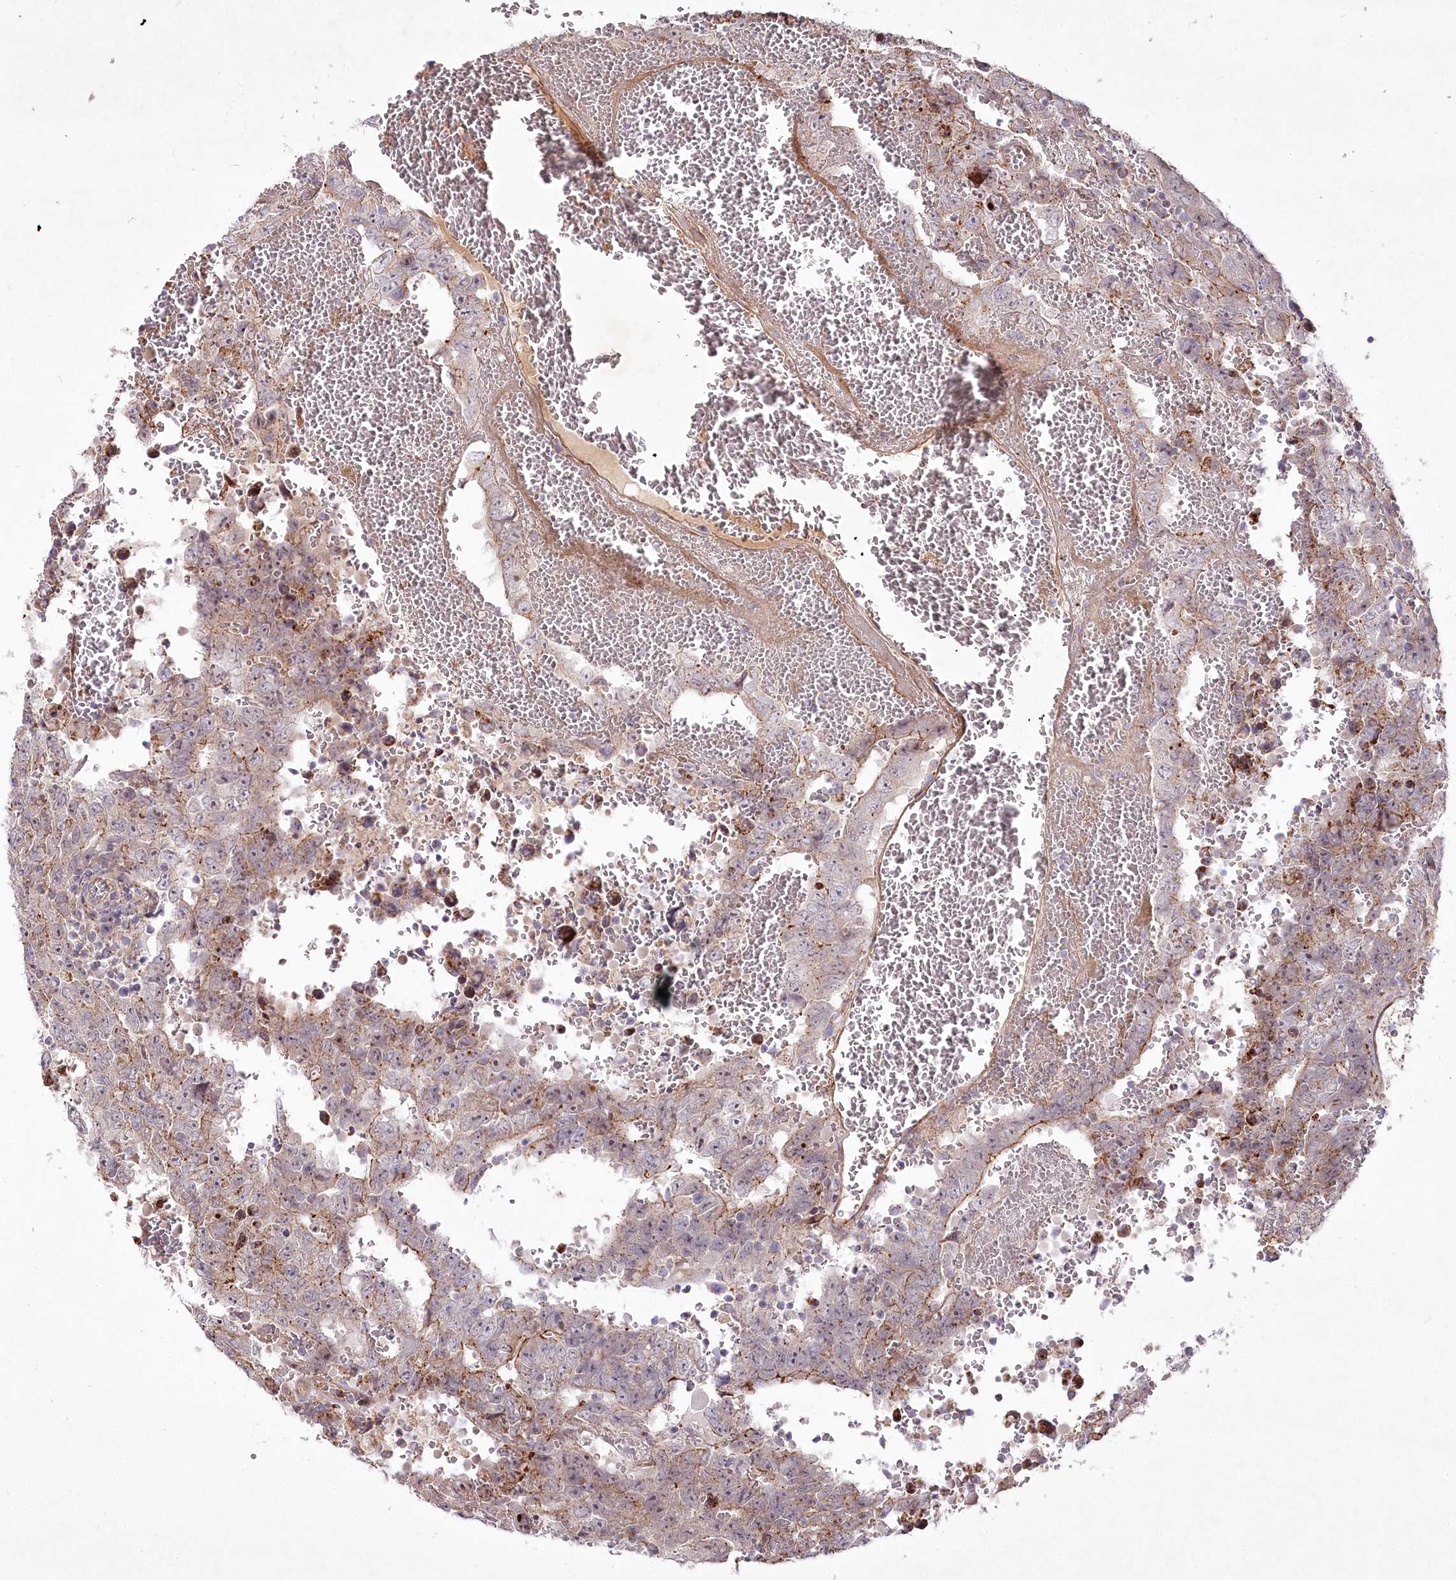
{"staining": {"intensity": "moderate", "quantity": "<25%", "location": "cytoplasmic/membranous"}, "tissue": "testis cancer", "cell_type": "Tumor cells", "image_type": "cancer", "snomed": [{"axis": "morphology", "description": "Carcinoma, Embryonal, NOS"}, {"axis": "topography", "description": "Testis"}], "caption": "Immunohistochemical staining of embryonal carcinoma (testis) shows low levels of moderate cytoplasmic/membranous protein positivity in about <25% of tumor cells. Nuclei are stained in blue.", "gene": "PSTK", "patient": {"sex": "male", "age": 26}}